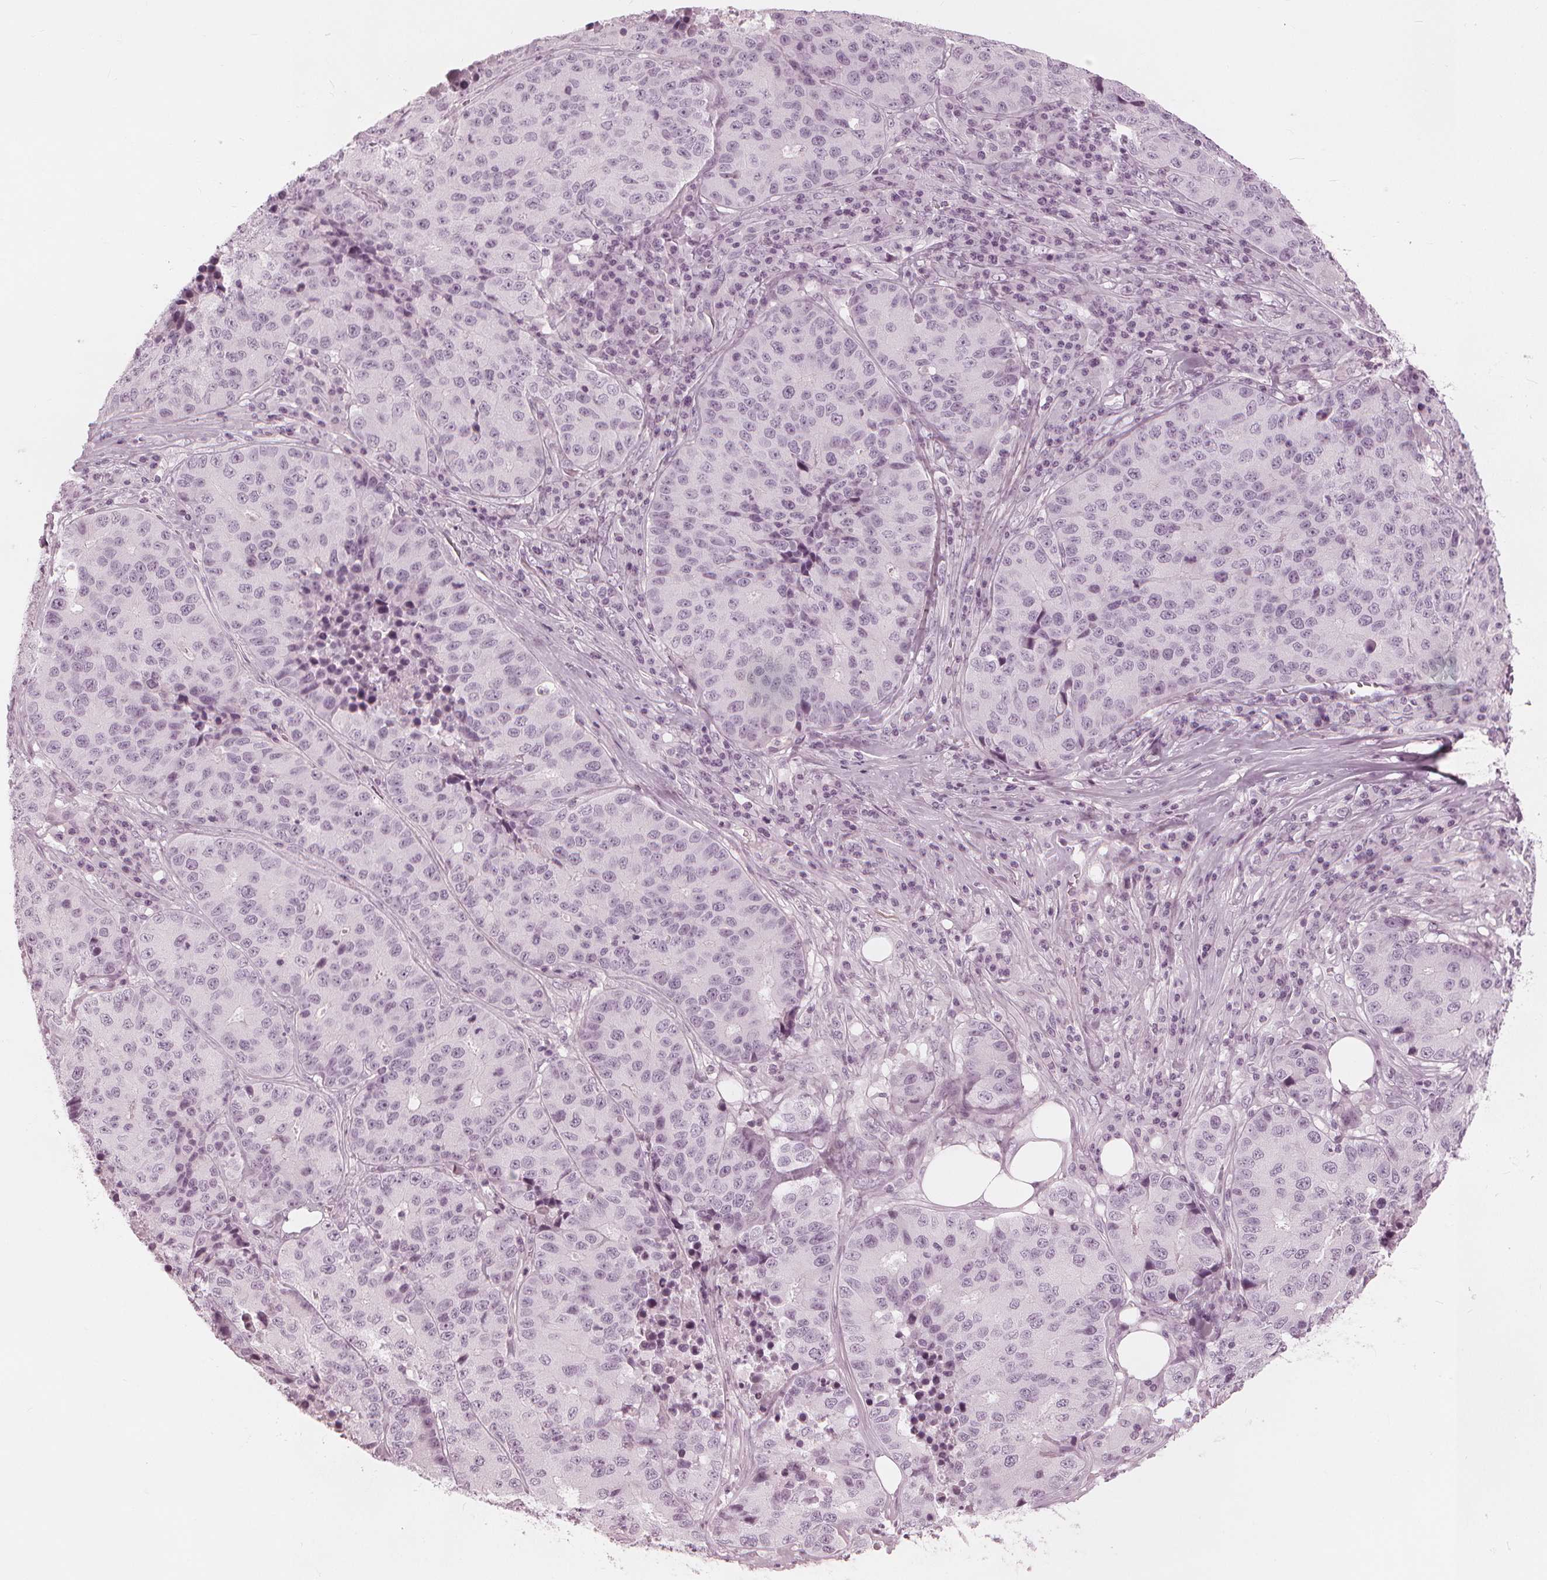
{"staining": {"intensity": "negative", "quantity": "none", "location": "none"}, "tissue": "stomach cancer", "cell_type": "Tumor cells", "image_type": "cancer", "snomed": [{"axis": "morphology", "description": "Adenocarcinoma, NOS"}, {"axis": "topography", "description": "Stomach"}], "caption": "This micrograph is of stomach adenocarcinoma stained with immunohistochemistry to label a protein in brown with the nuclei are counter-stained blue. There is no positivity in tumor cells.", "gene": "PAEP", "patient": {"sex": "male", "age": 71}}